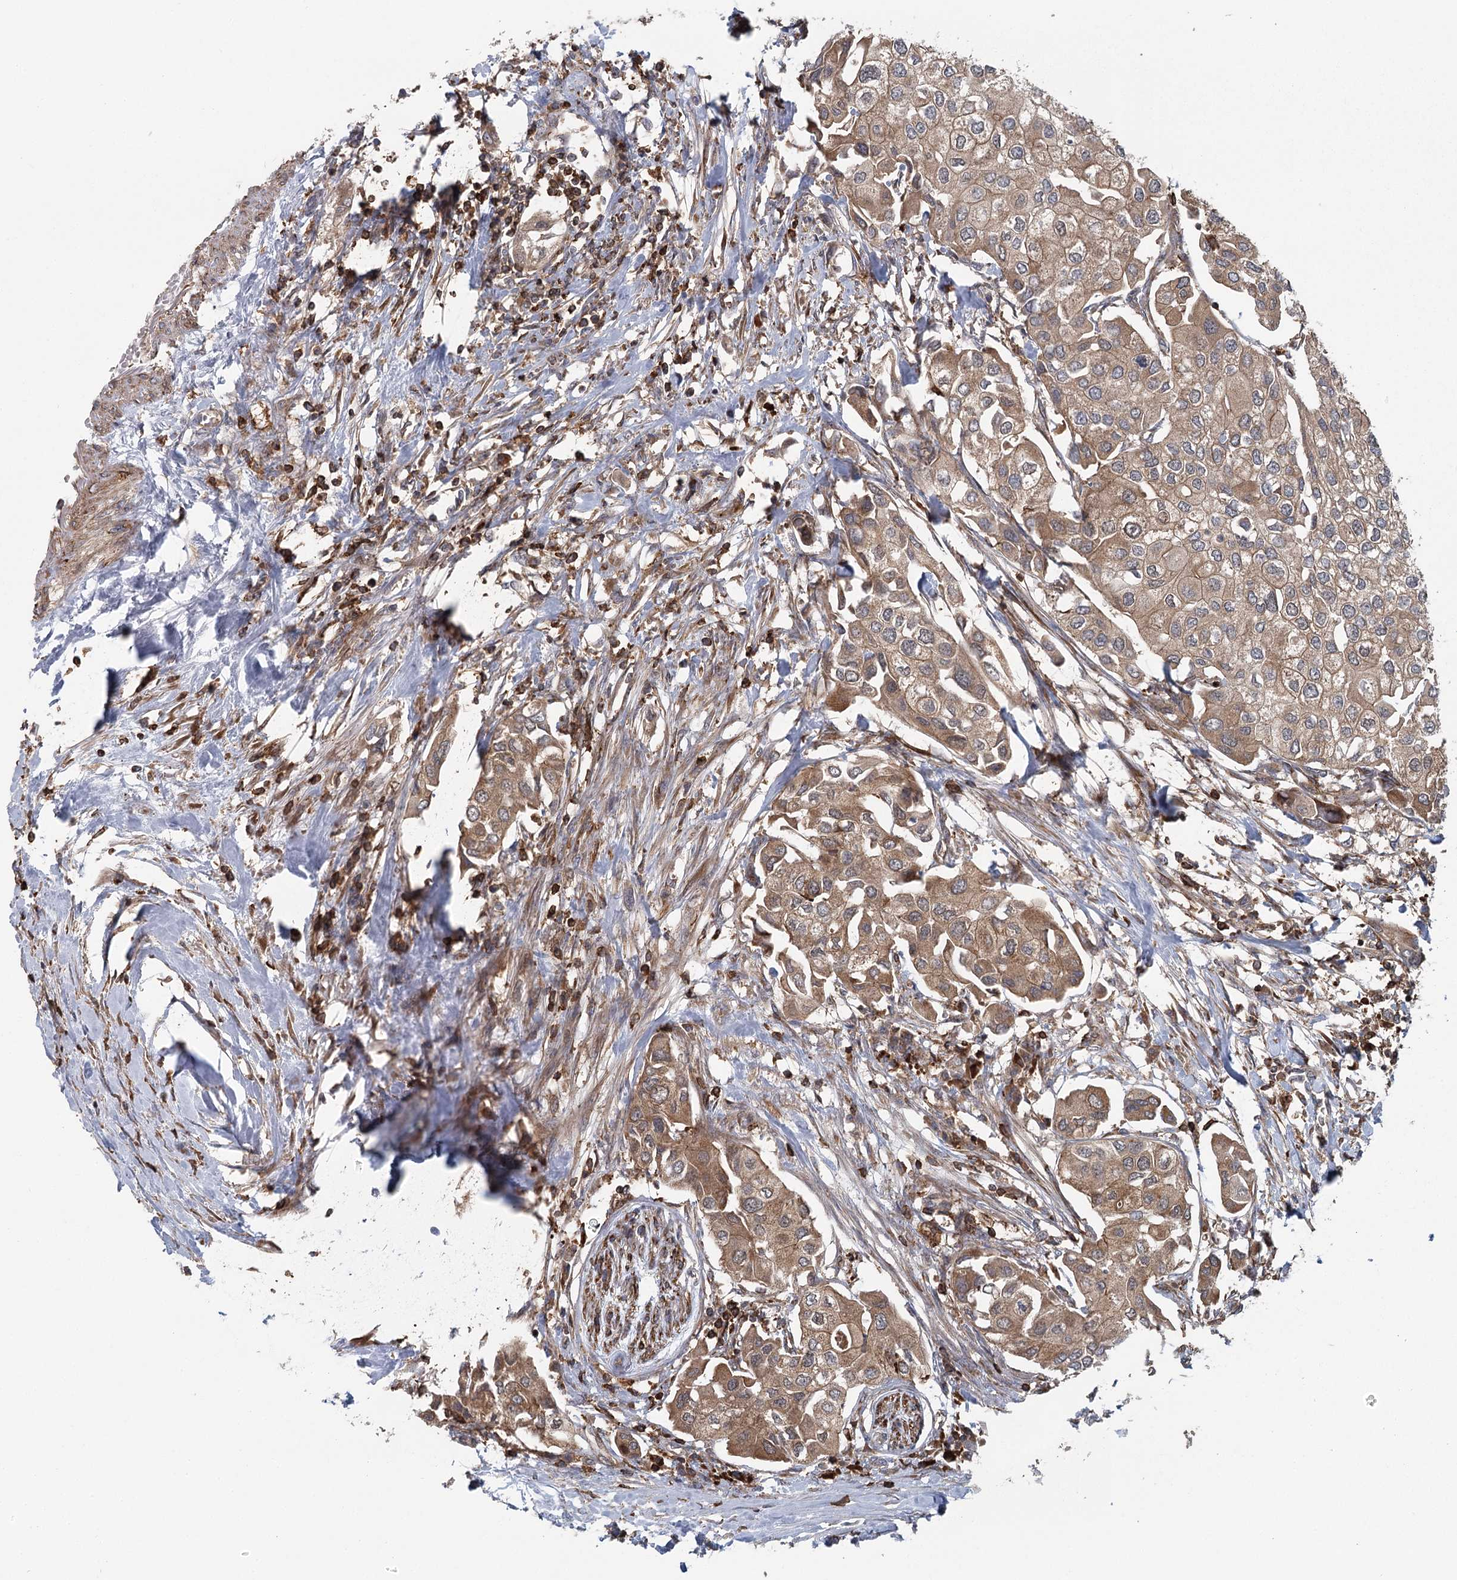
{"staining": {"intensity": "moderate", "quantity": ">75%", "location": "cytoplasmic/membranous"}, "tissue": "urothelial cancer", "cell_type": "Tumor cells", "image_type": "cancer", "snomed": [{"axis": "morphology", "description": "Urothelial carcinoma, High grade"}, {"axis": "topography", "description": "Urinary bladder"}], "caption": "Immunohistochemical staining of human urothelial cancer displays medium levels of moderate cytoplasmic/membranous protein positivity in approximately >75% of tumor cells.", "gene": "PLEKHA7", "patient": {"sex": "male", "age": 64}}